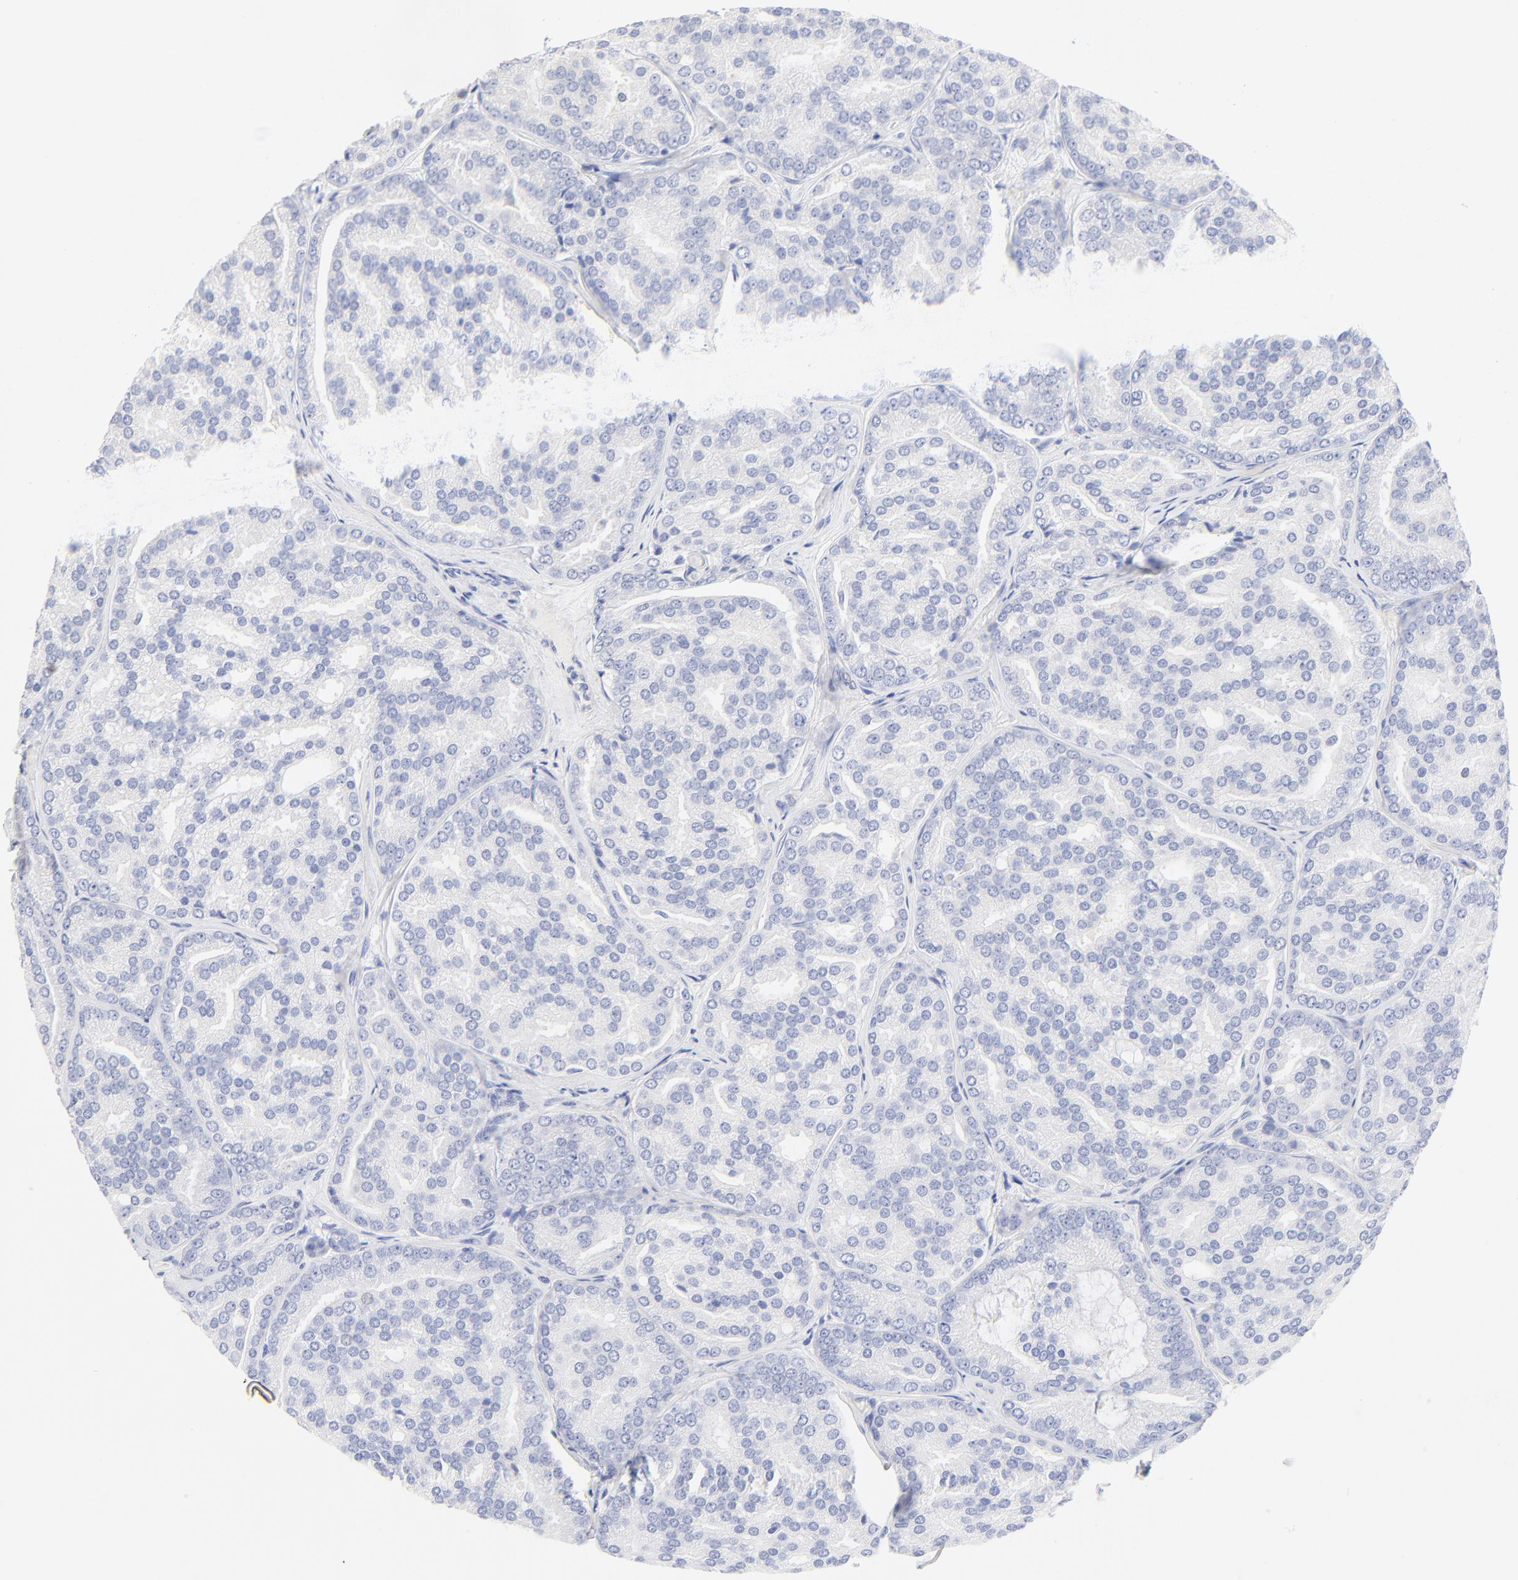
{"staining": {"intensity": "negative", "quantity": "none", "location": "none"}, "tissue": "prostate cancer", "cell_type": "Tumor cells", "image_type": "cancer", "snomed": [{"axis": "morphology", "description": "Adenocarcinoma, High grade"}, {"axis": "topography", "description": "Prostate"}], "caption": "Immunohistochemistry (IHC) of prostate cancer reveals no staining in tumor cells.", "gene": "SULT4A1", "patient": {"sex": "male", "age": 64}}